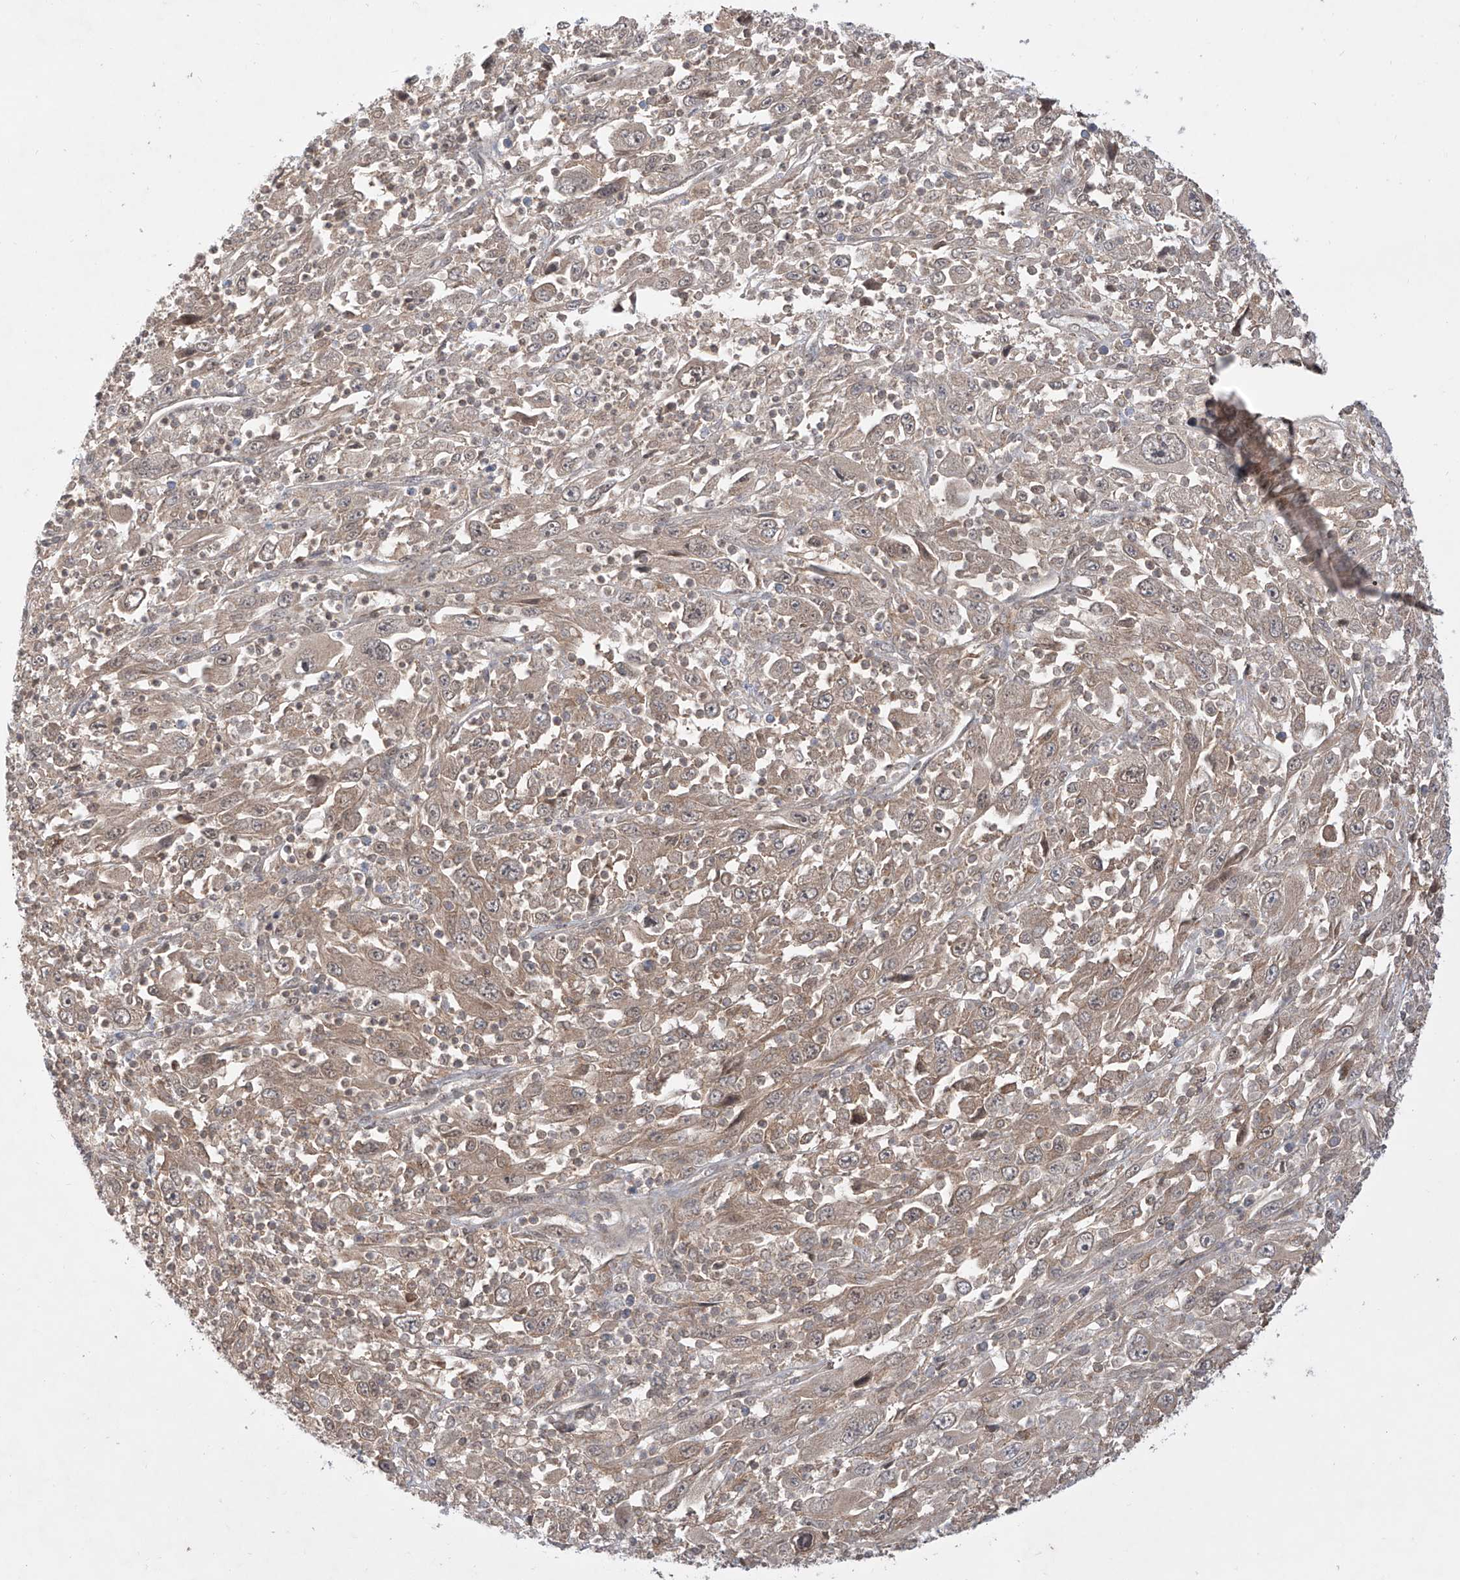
{"staining": {"intensity": "weak", "quantity": "<25%", "location": "cytoplasmic/membranous,nuclear"}, "tissue": "melanoma", "cell_type": "Tumor cells", "image_type": "cancer", "snomed": [{"axis": "morphology", "description": "Malignant melanoma, Metastatic site"}, {"axis": "topography", "description": "Skin"}], "caption": "Tumor cells are negative for protein expression in human melanoma.", "gene": "HOXC8", "patient": {"sex": "female", "age": 56}}